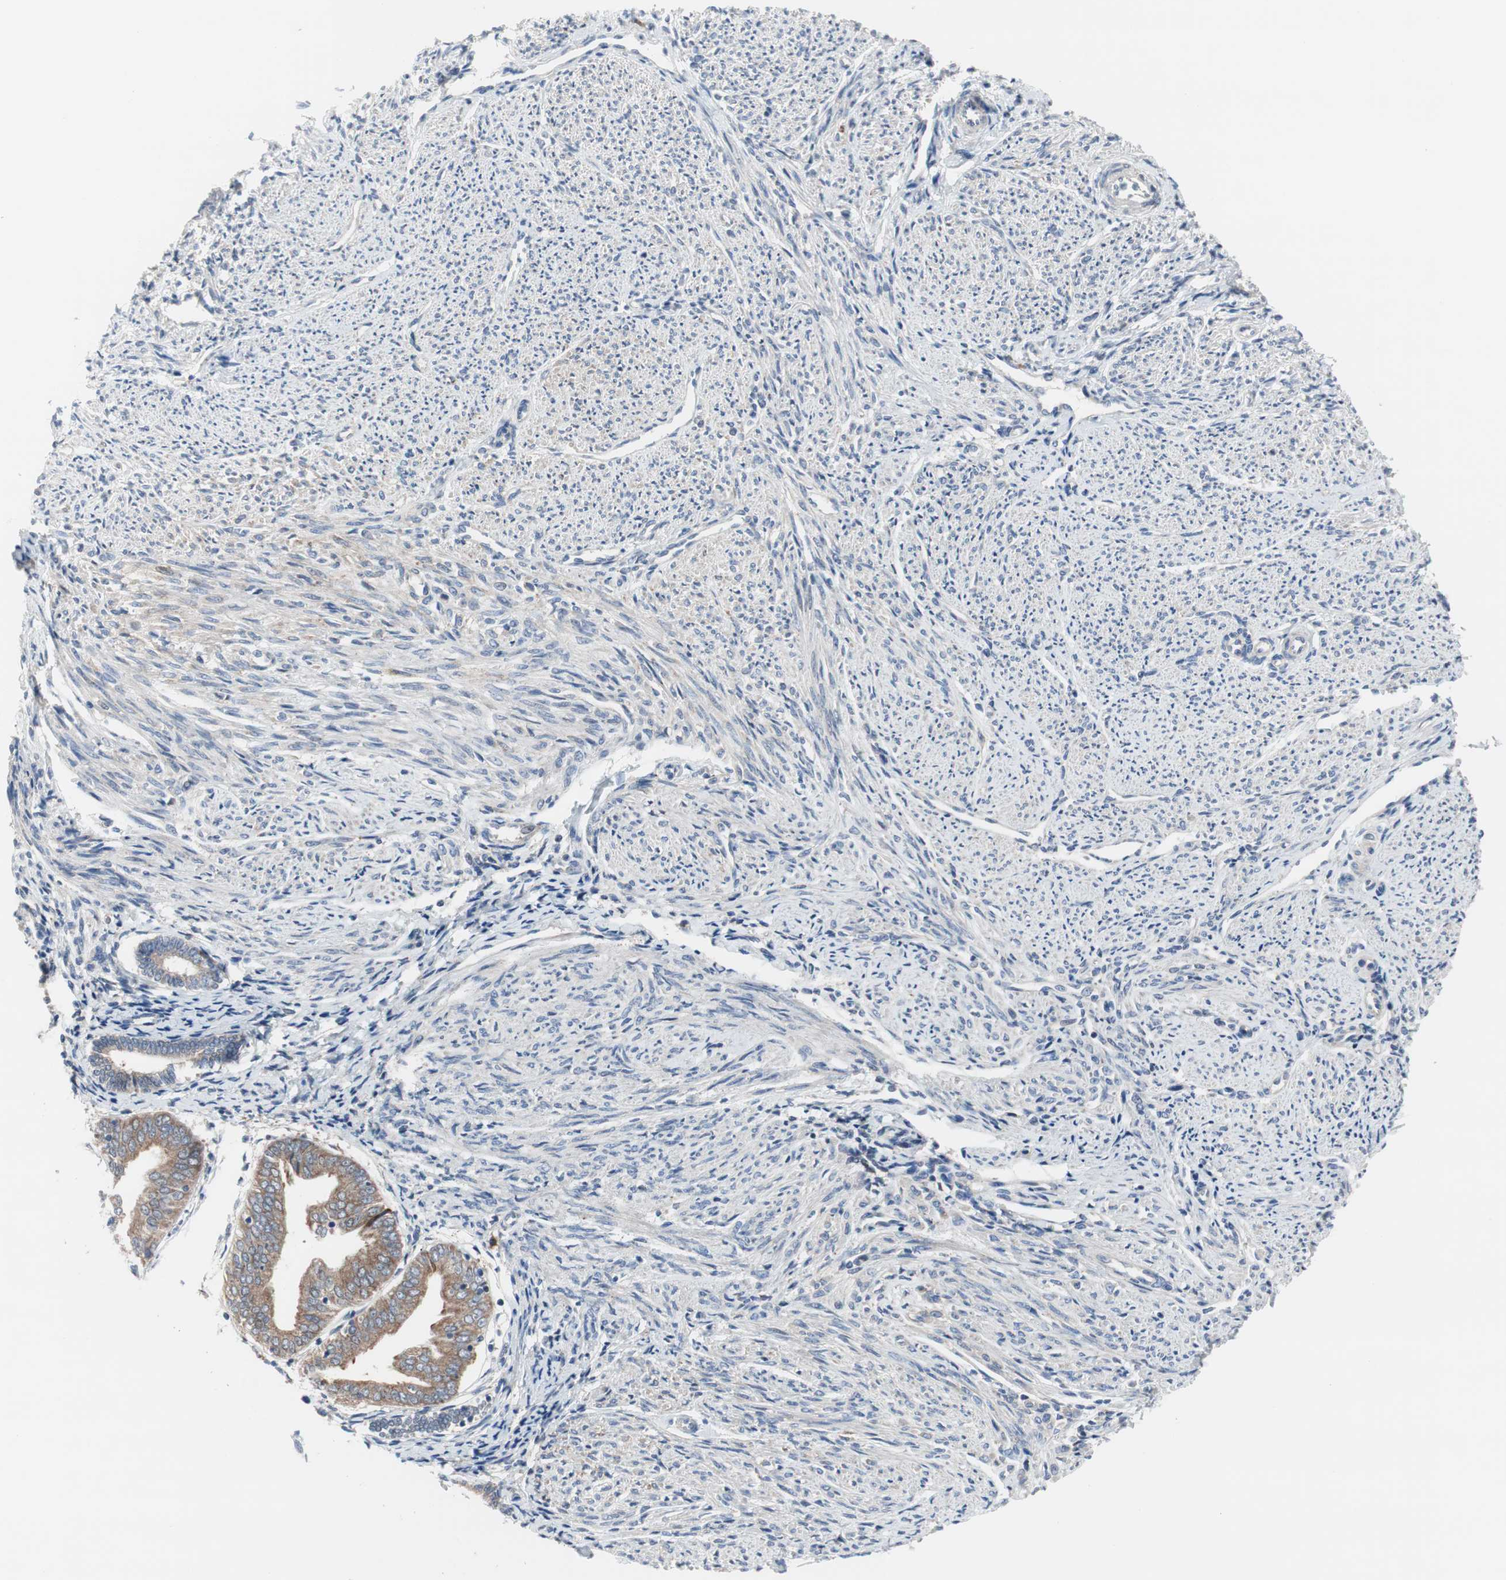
{"staining": {"intensity": "weak", "quantity": ">75%", "location": "cytoplasmic/membranous"}, "tissue": "smooth muscle", "cell_type": "Smooth muscle cells", "image_type": "normal", "snomed": [{"axis": "morphology", "description": "Normal tissue, NOS"}, {"axis": "topography", "description": "Smooth muscle"}], "caption": "Immunohistochemical staining of unremarkable human smooth muscle demonstrates >75% levels of weak cytoplasmic/membranous protein positivity in about >75% of smooth muscle cells. (Stains: DAB (3,3'-diaminobenzidine) in brown, nuclei in blue, Microscopy: brightfield microscopy at high magnification).", "gene": "KANSL1", "patient": {"sex": "female", "age": 65}}